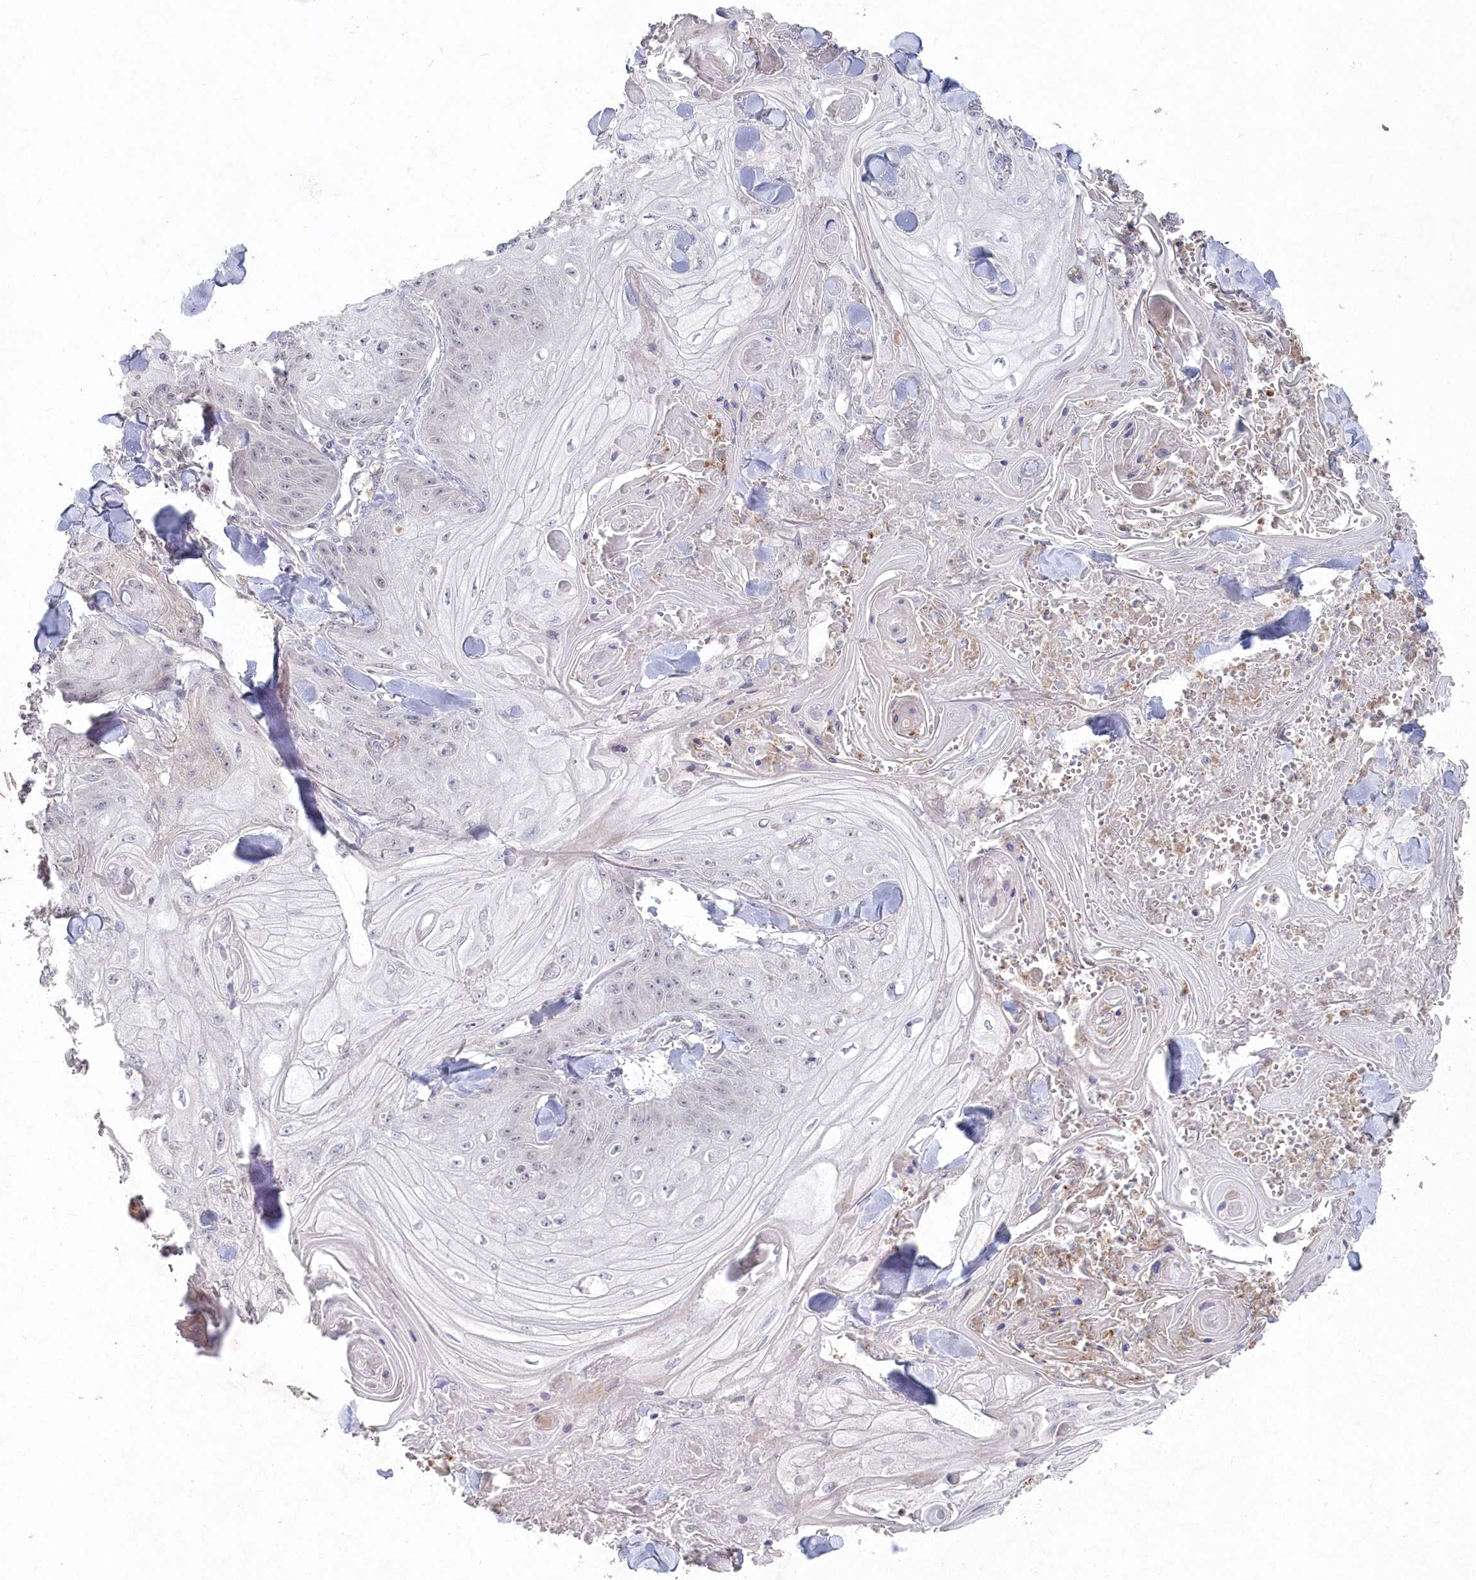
{"staining": {"intensity": "negative", "quantity": "none", "location": "none"}, "tissue": "skin cancer", "cell_type": "Tumor cells", "image_type": "cancer", "snomed": [{"axis": "morphology", "description": "Squamous cell carcinoma, NOS"}, {"axis": "topography", "description": "Skin"}], "caption": "Immunohistochemistry (IHC) micrograph of skin cancer (squamous cell carcinoma) stained for a protein (brown), which displays no positivity in tumor cells.", "gene": "TGFBRAP1", "patient": {"sex": "male", "age": 74}}